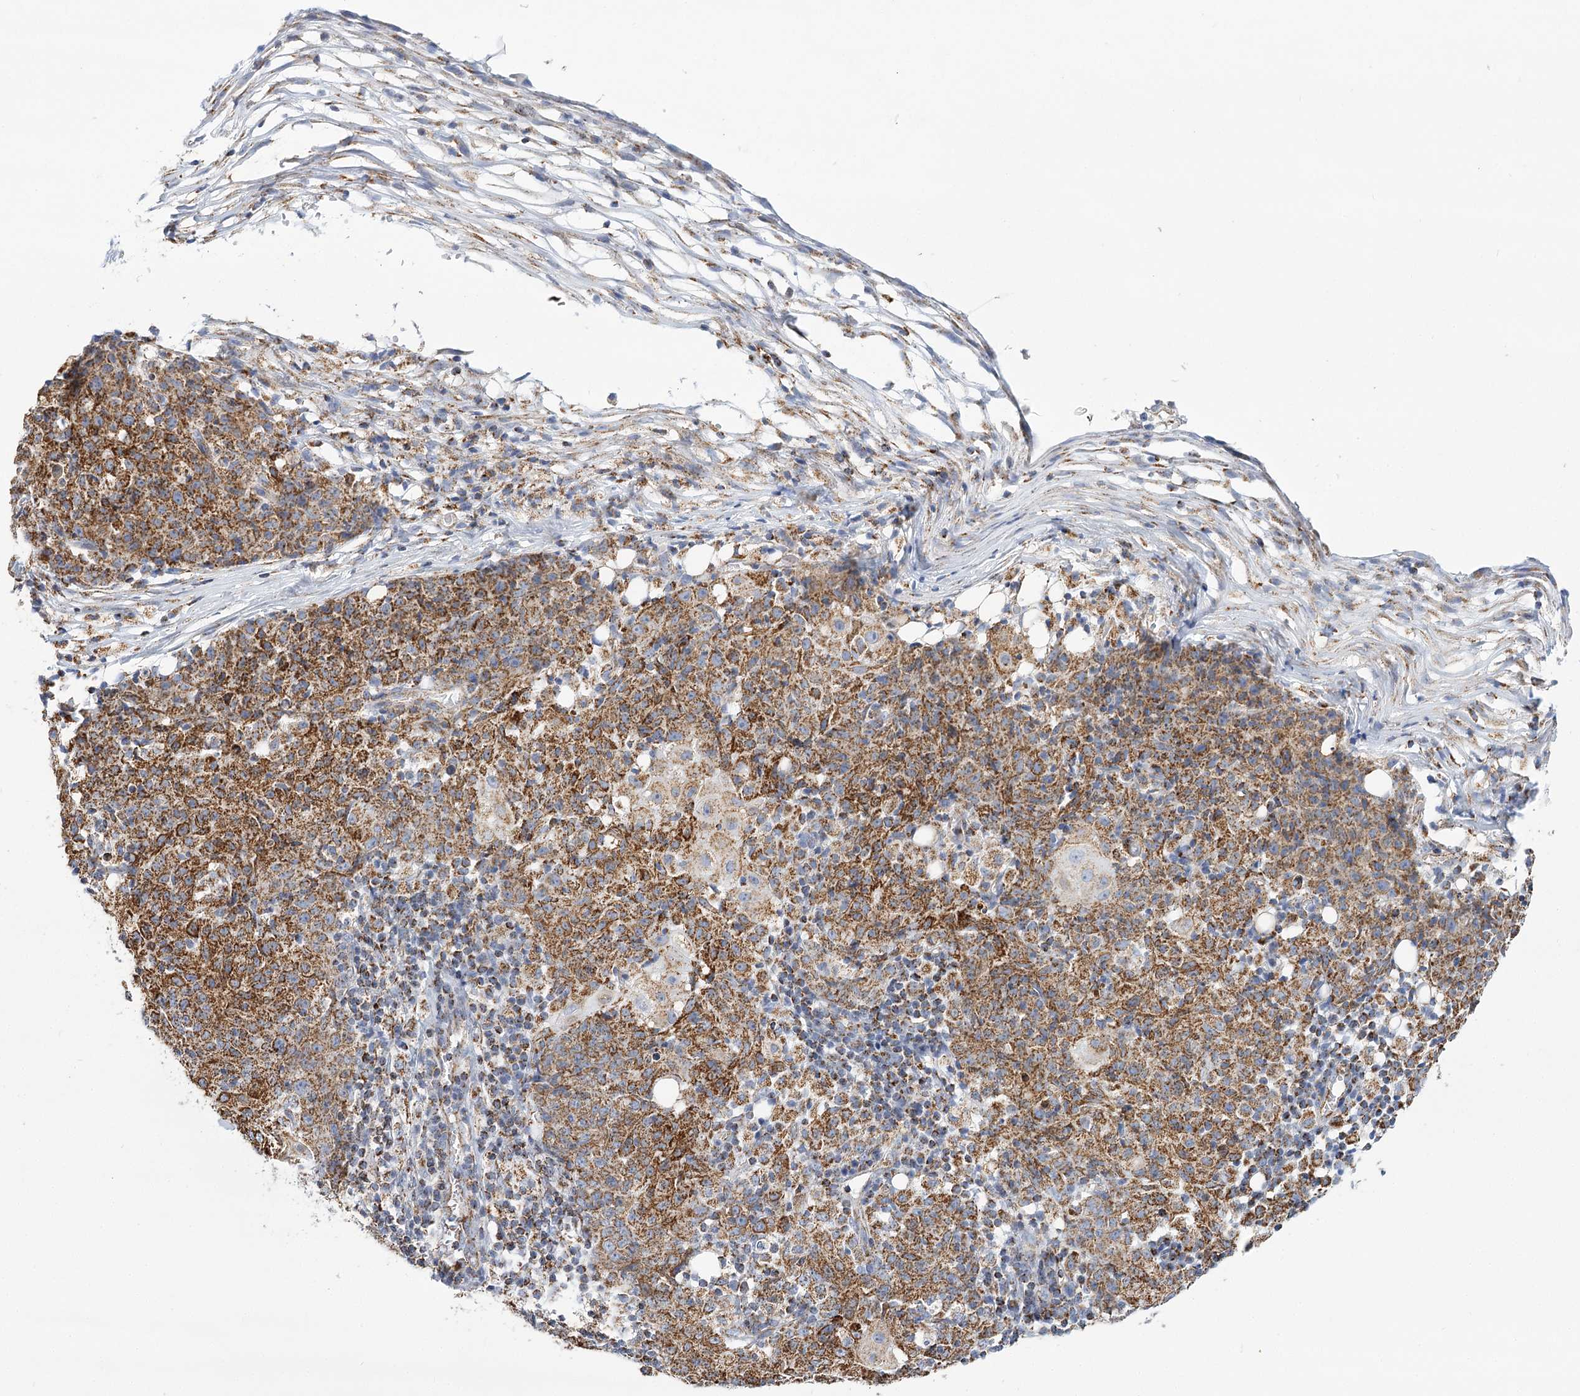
{"staining": {"intensity": "strong", "quantity": ">75%", "location": "cytoplasmic/membranous"}, "tissue": "ovarian cancer", "cell_type": "Tumor cells", "image_type": "cancer", "snomed": [{"axis": "morphology", "description": "Carcinoma, endometroid"}, {"axis": "topography", "description": "Ovary"}], "caption": "This is a histology image of immunohistochemistry staining of ovarian endometroid carcinoma, which shows strong positivity in the cytoplasmic/membranous of tumor cells.", "gene": "LSS", "patient": {"sex": "female", "age": 42}}